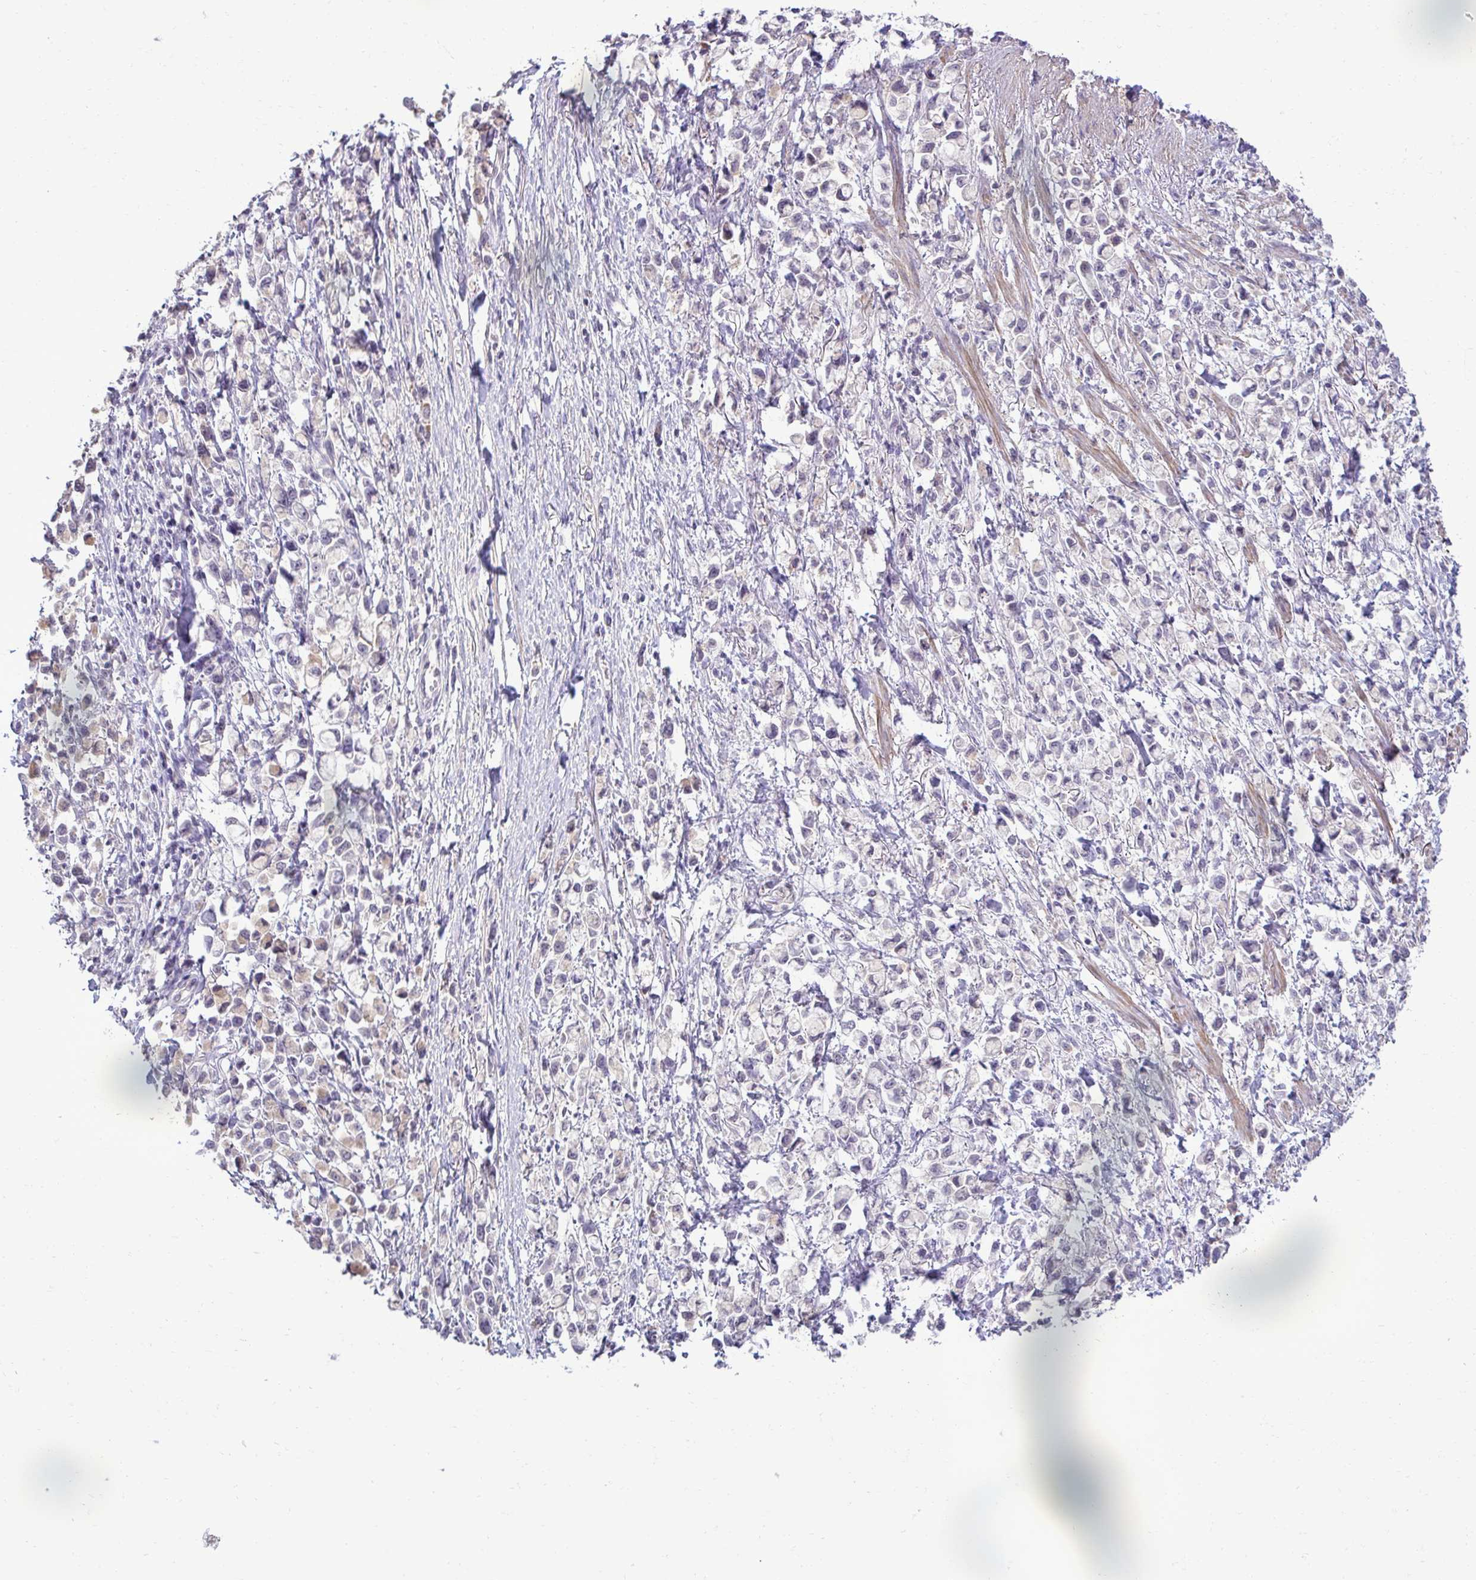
{"staining": {"intensity": "negative", "quantity": "none", "location": "none"}, "tissue": "stomach cancer", "cell_type": "Tumor cells", "image_type": "cancer", "snomed": [{"axis": "morphology", "description": "Adenocarcinoma, NOS"}, {"axis": "topography", "description": "Stomach"}], "caption": "DAB immunohistochemical staining of stomach adenocarcinoma exhibits no significant expression in tumor cells. (IHC, brightfield microscopy, high magnification).", "gene": "SLC30A3", "patient": {"sex": "female", "age": 81}}